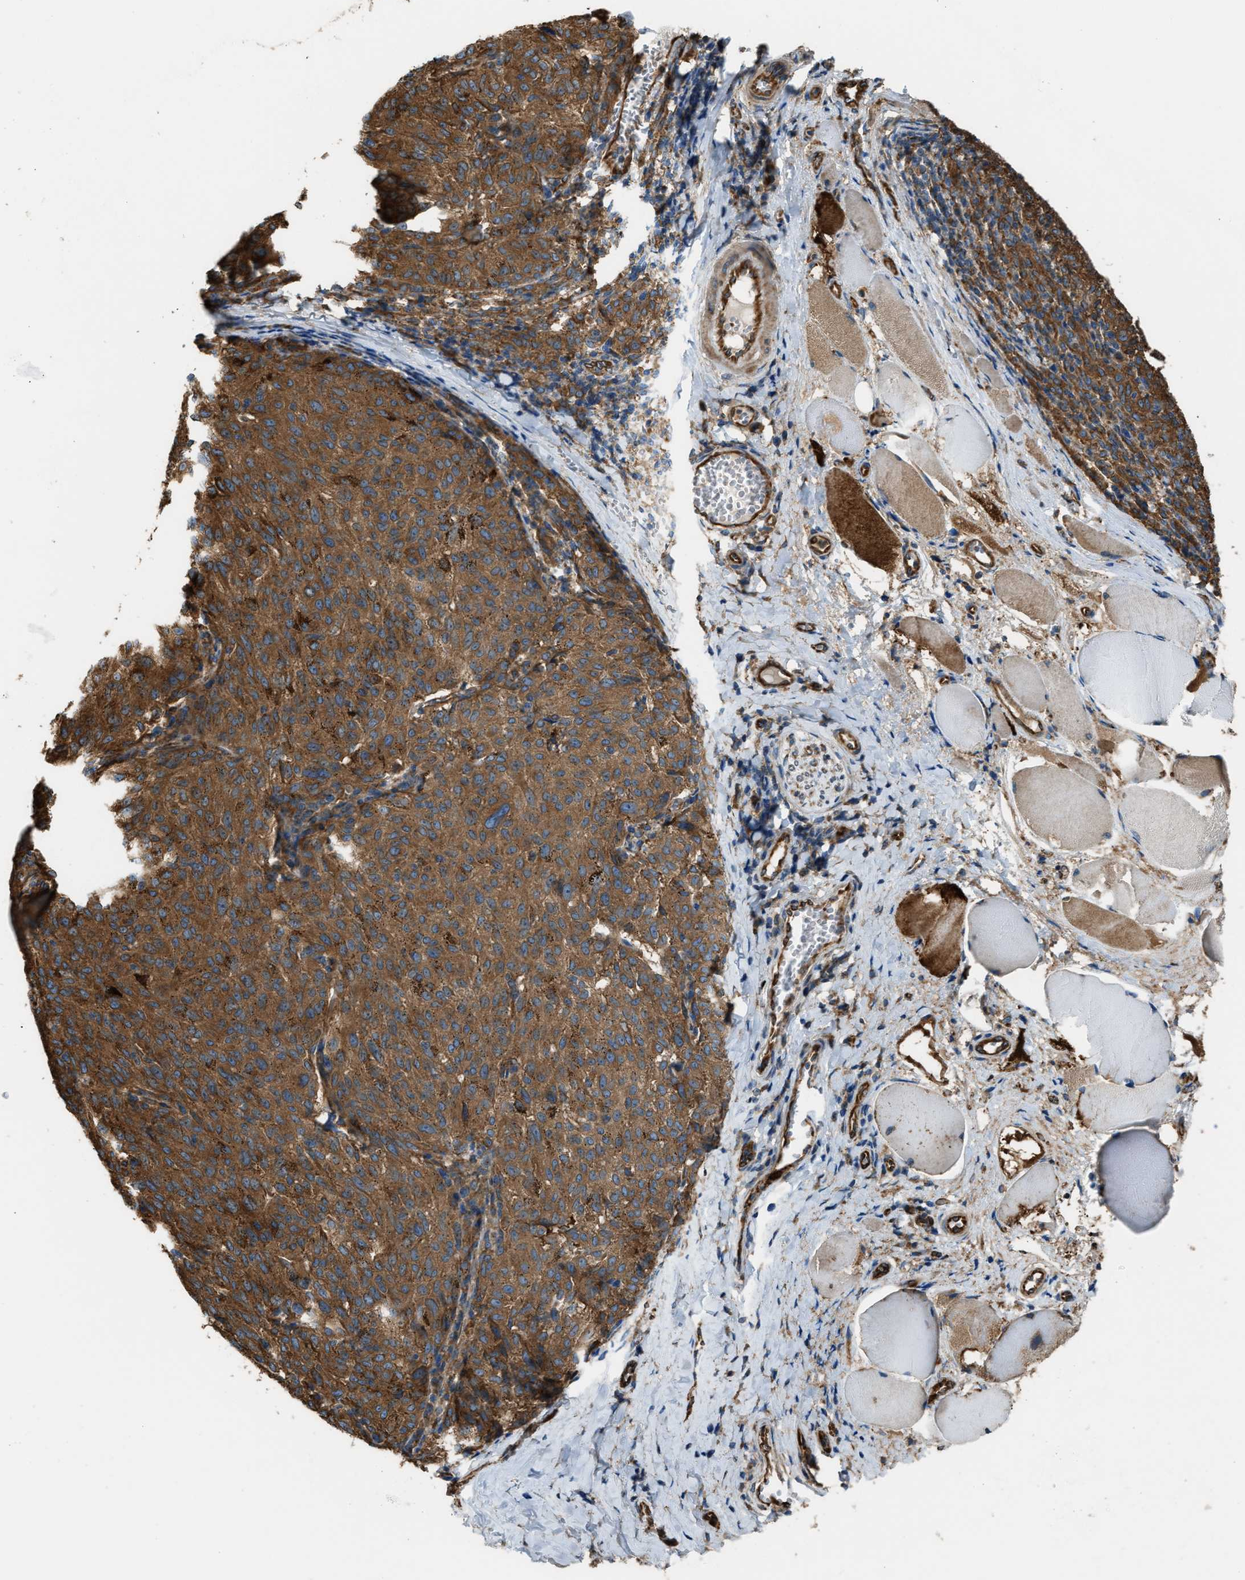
{"staining": {"intensity": "strong", "quantity": ">75%", "location": "cytoplasmic/membranous"}, "tissue": "melanoma", "cell_type": "Tumor cells", "image_type": "cancer", "snomed": [{"axis": "morphology", "description": "Malignant melanoma, NOS"}, {"axis": "topography", "description": "Skin"}], "caption": "IHC of malignant melanoma exhibits high levels of strong cytoplasmic/membranous expression in approximately >75% of tumor cells.", "gene": "TRPC1", "patient": {"sex": "female", "age": 72}}